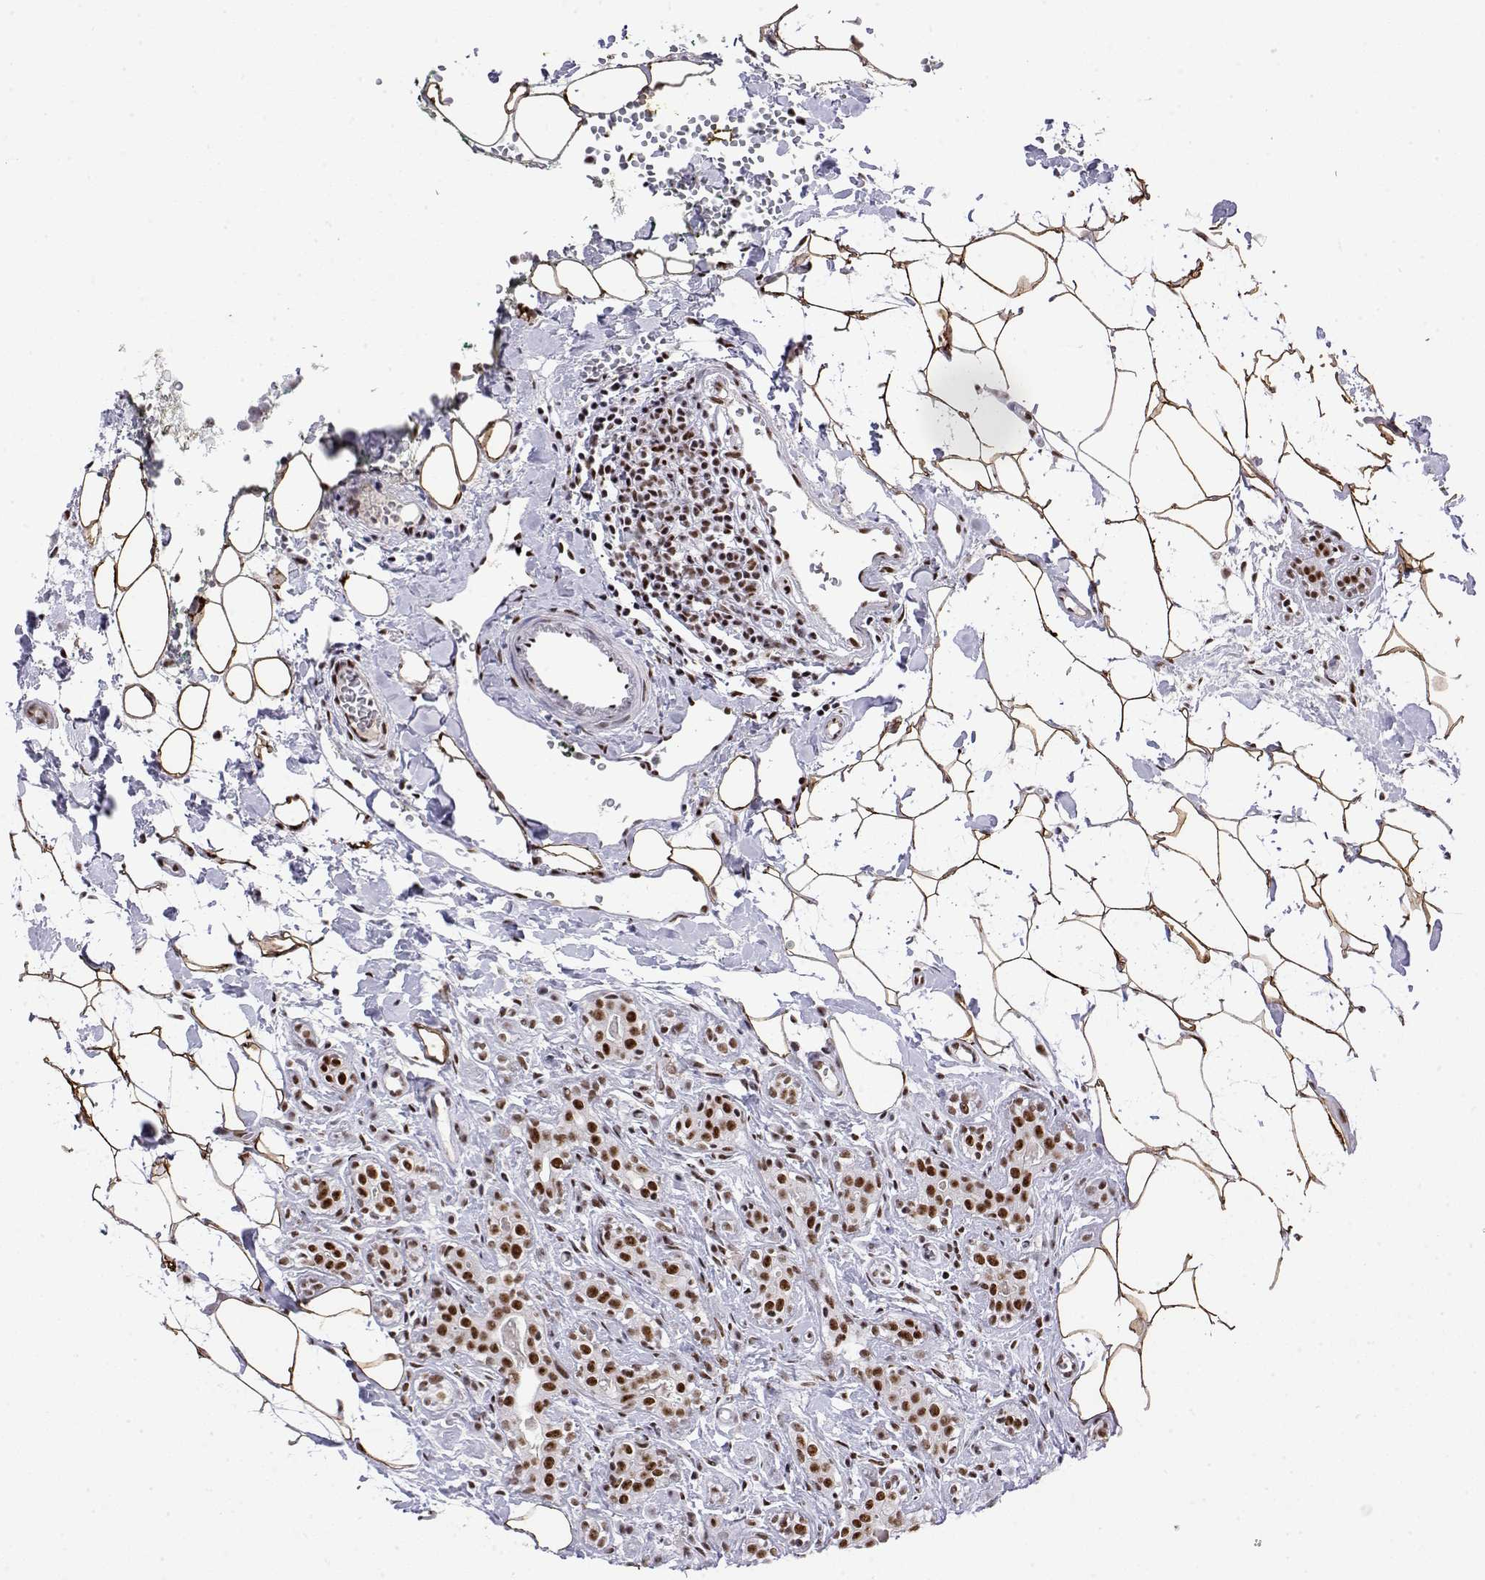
{"staining": {"intensity": "strong", "quantity": ">75%", "location": "nuclear"}, "tissue": "breast cancer", "cell_type": "Tumor cells", "image_type": "cancer", "snomed": [{"axis": "morphology", "description": "Duct carcinoma"}, {"axis": "topography", "description": "Breast"}], "caption": "A high amount of strong nuclear positivity is present in approximately >75% of tumor cells in breast cancer (infiltrating ductal carcinoma) tissue.", "gene": "POLDIP3", "patient": {"sex": "female", "age": 43}}